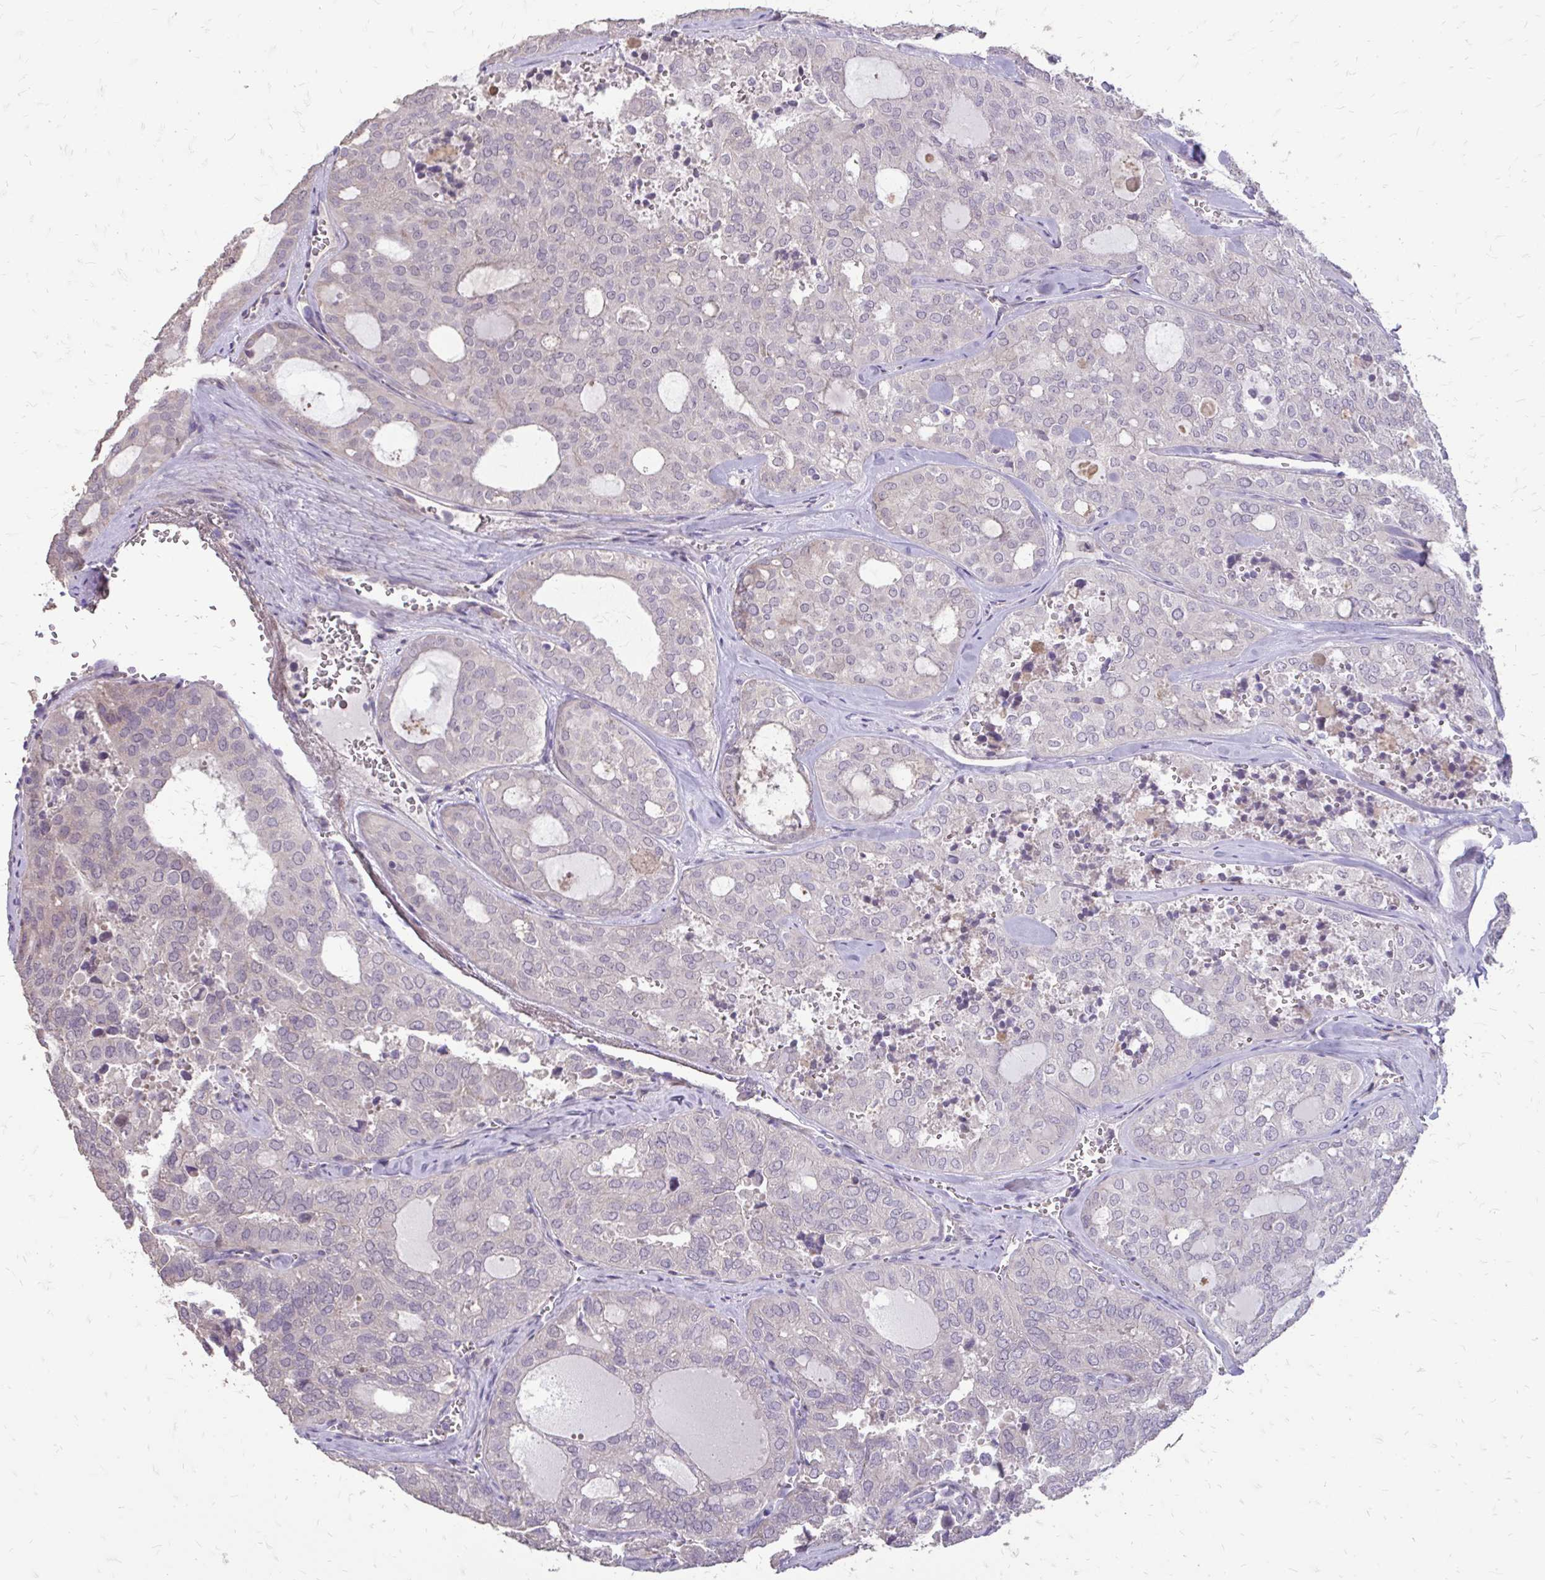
{"staining": {"intensity": "negative", "quantity": "none", "location": "none"}, "tissue": "thyroid cancer", "cell_type": "Tumor cells", "image_type": "cancer", "snomed": [{"axis": "morphology", "description": "Follicular adenoma carcinoma, NOS"}, {"axis": "topography", "description": "Thyroid gland"}], "caption": "This is an IHC image of human follicular adenoma carcinoma (thyroid). There is no staining in tumor cells.", "gene": "MYORG", "patient": {"sex": "male", "age": 75}}